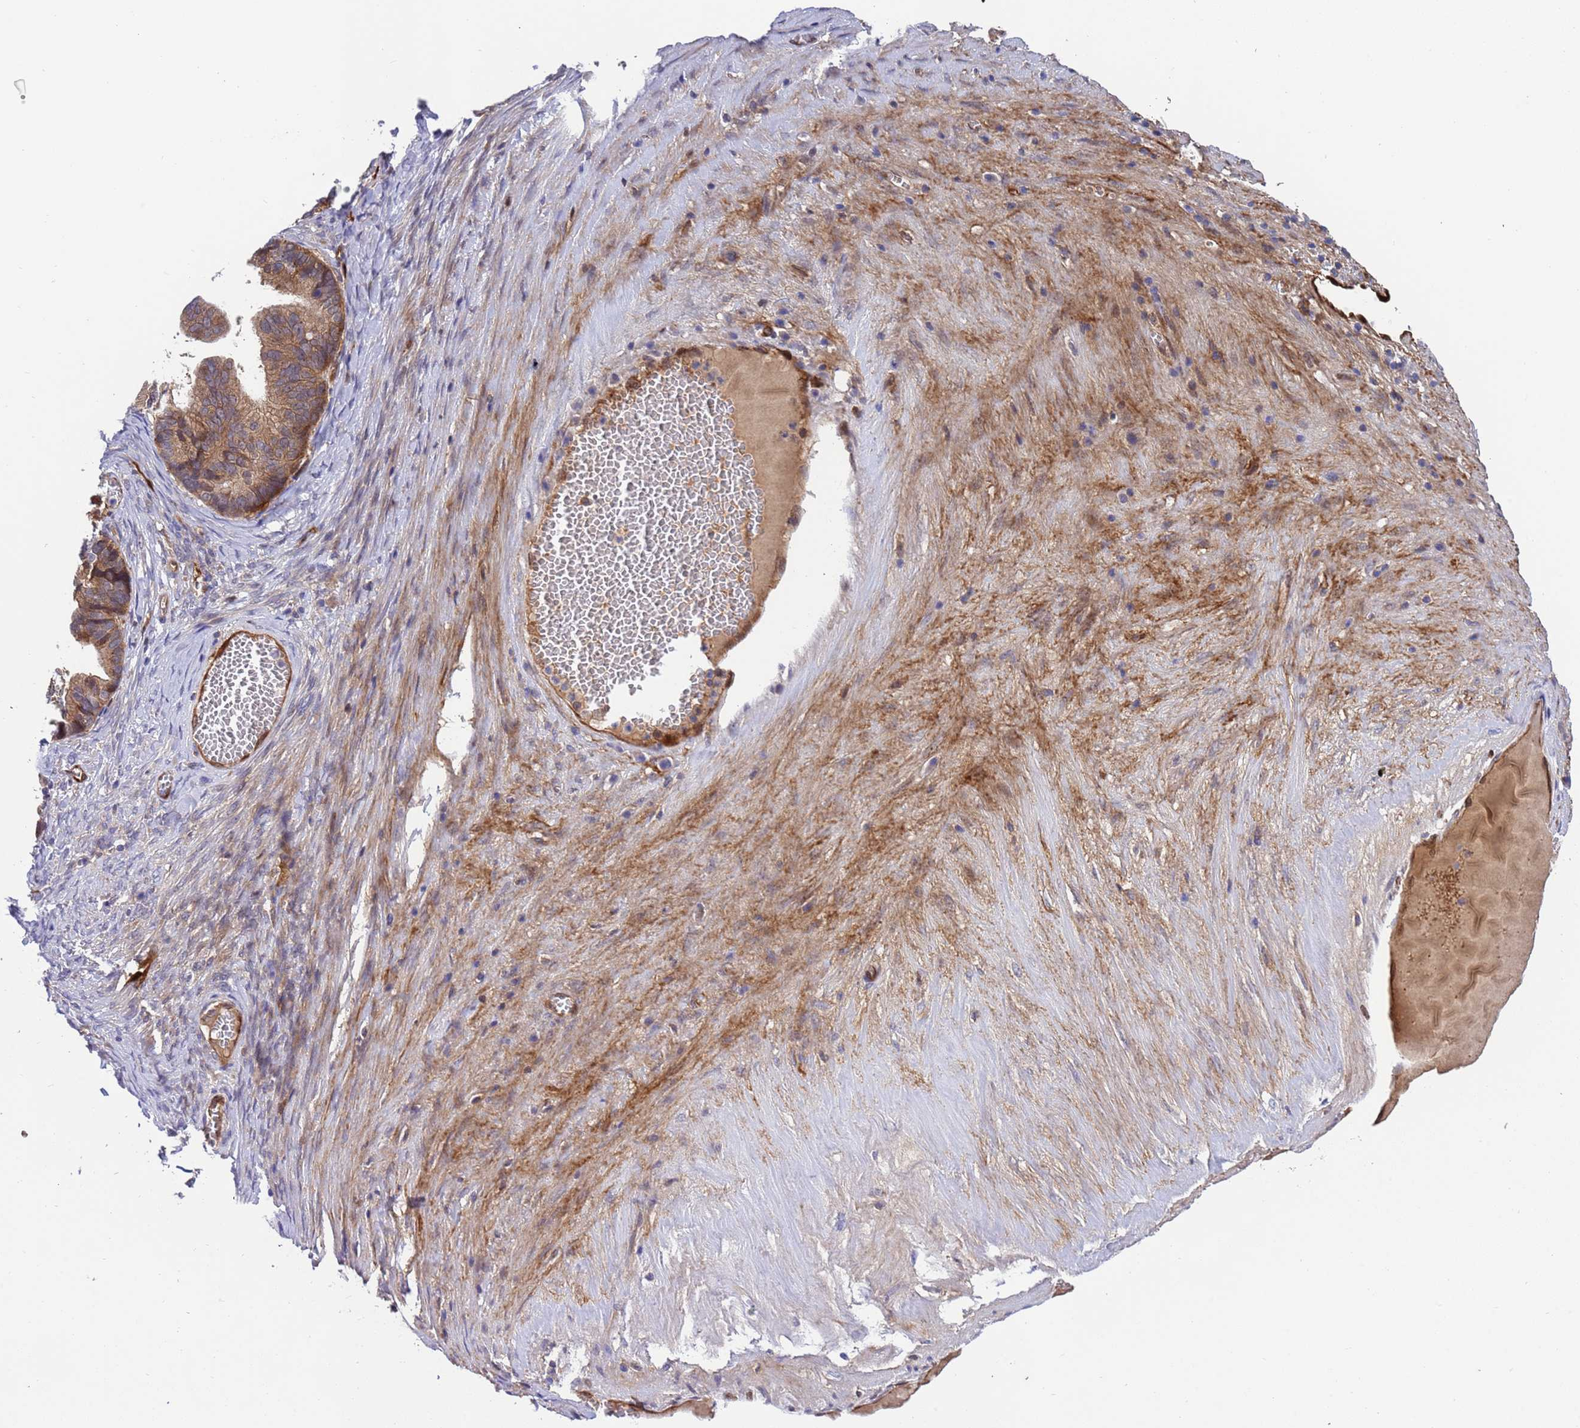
{"staining": {"intensity": "strong", "quantity": ">75%", "location": "cytoplasmic/membranous,nuclear"}, "tissue": "ovarian cancer", "cell_type": "Tumor cells", "image_type": "cancer", "snomed": [{"axis": "morphology", "description": "Cystadenocarcinoma, serous, NOS"}, {"axis": "topography", "description": "Ovary"}], "caption": "Immunohistochemical staining of human ovarian cancer demonstrates high levels of strong cytoplasmic/membranous and nuclear protein expression in about >75% of tumor cells.", "gene": "FOXRED1", "patient": {"sex": "female", "age": 56}}